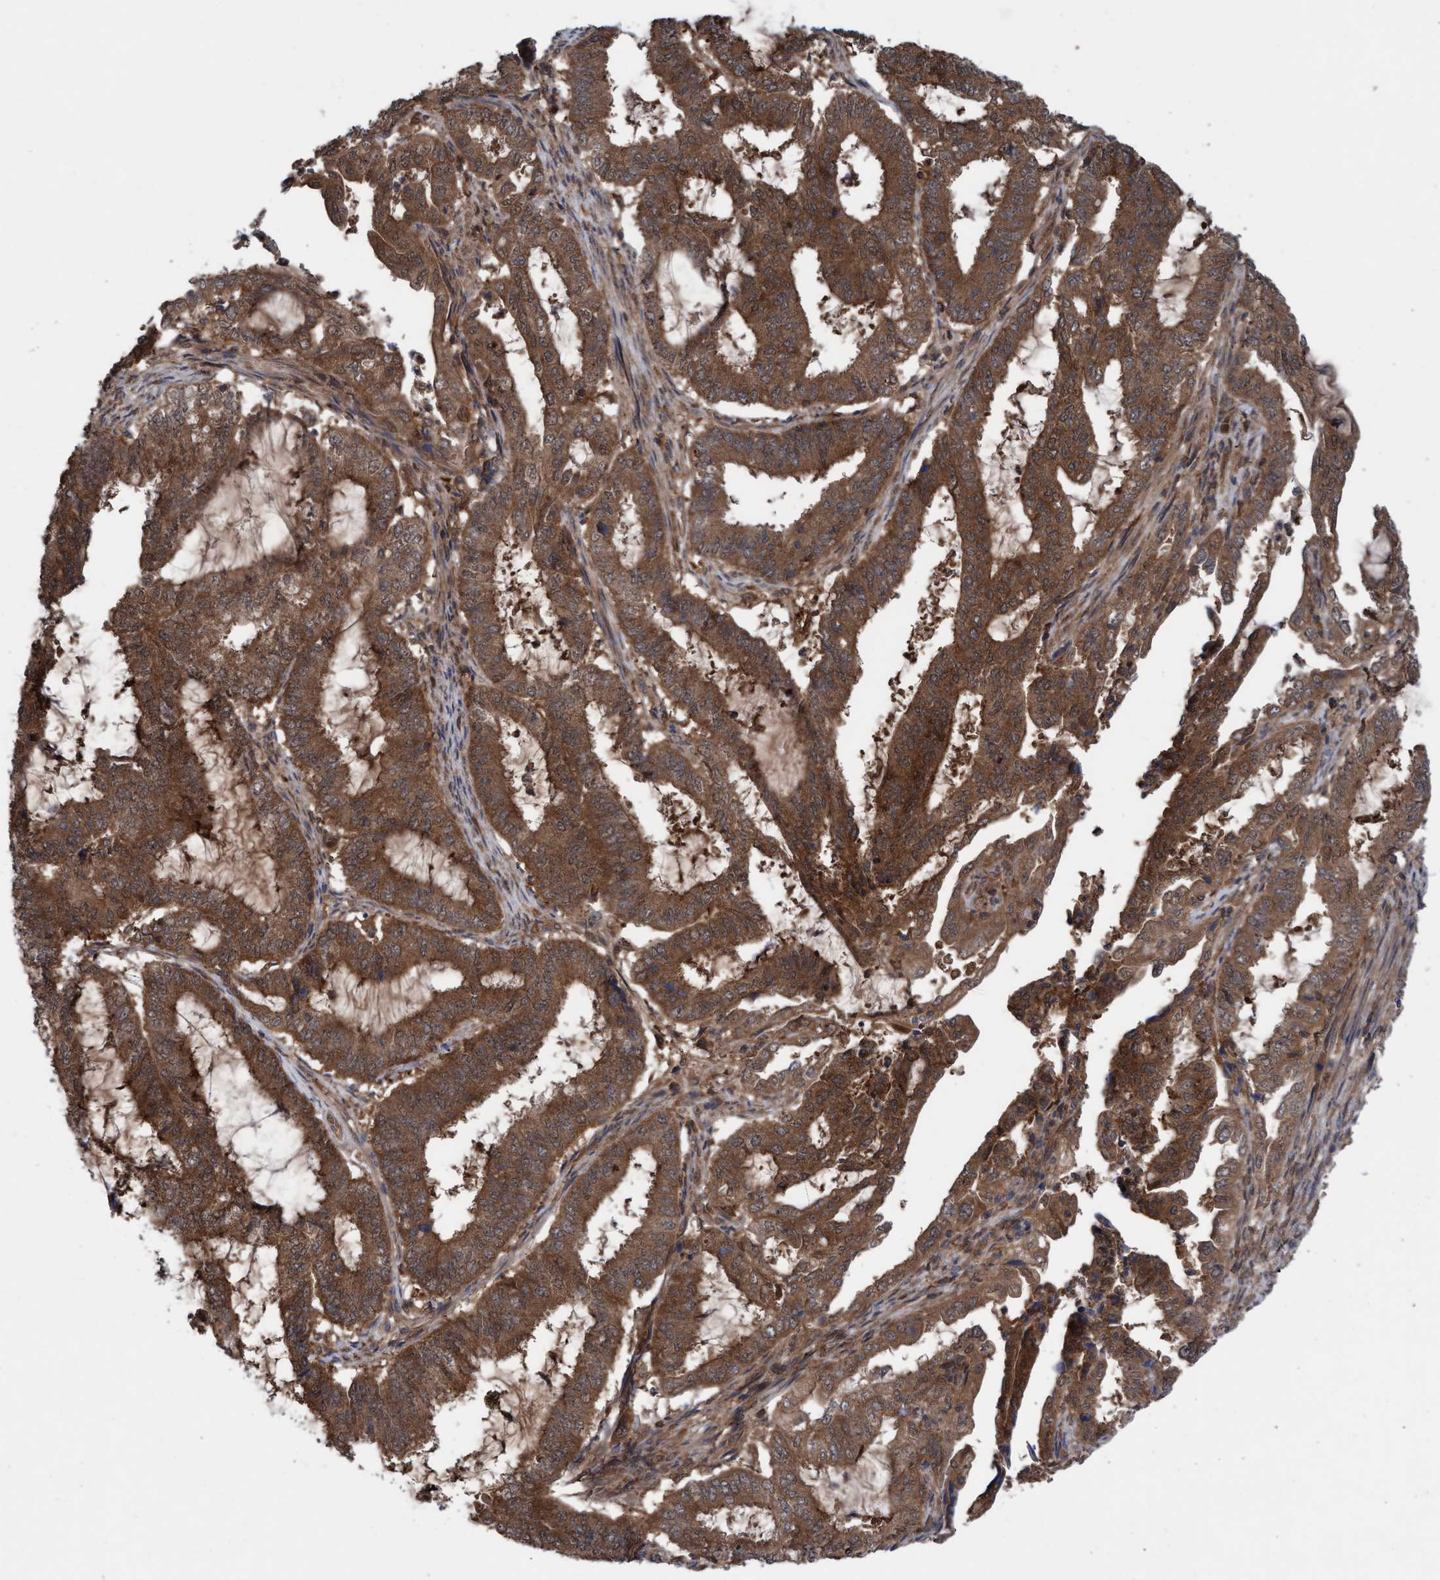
{"staining": {"intensity": "strong", "quantity": ">75%", "location": "cytoplasmic/membranous"}, "tissue": "endometrial cancer", "cell_type": "Tumor cells", "image_type": "cancer", "snomed": [{"axis": "morphology", "description": "Adenocarcinoma, NOS"}, {"axis": "topography", "description": "Endometrium"}], "caption": "High-power microscopy captured an IHC histopathology image of endometrial cancer (adenocarcinoma), revealing strong cytoplasmic/membranous staining in approximately >75% of tumor cells.", "gene": "GLOD4", "patient": {"sex": "female", "age": 51}}